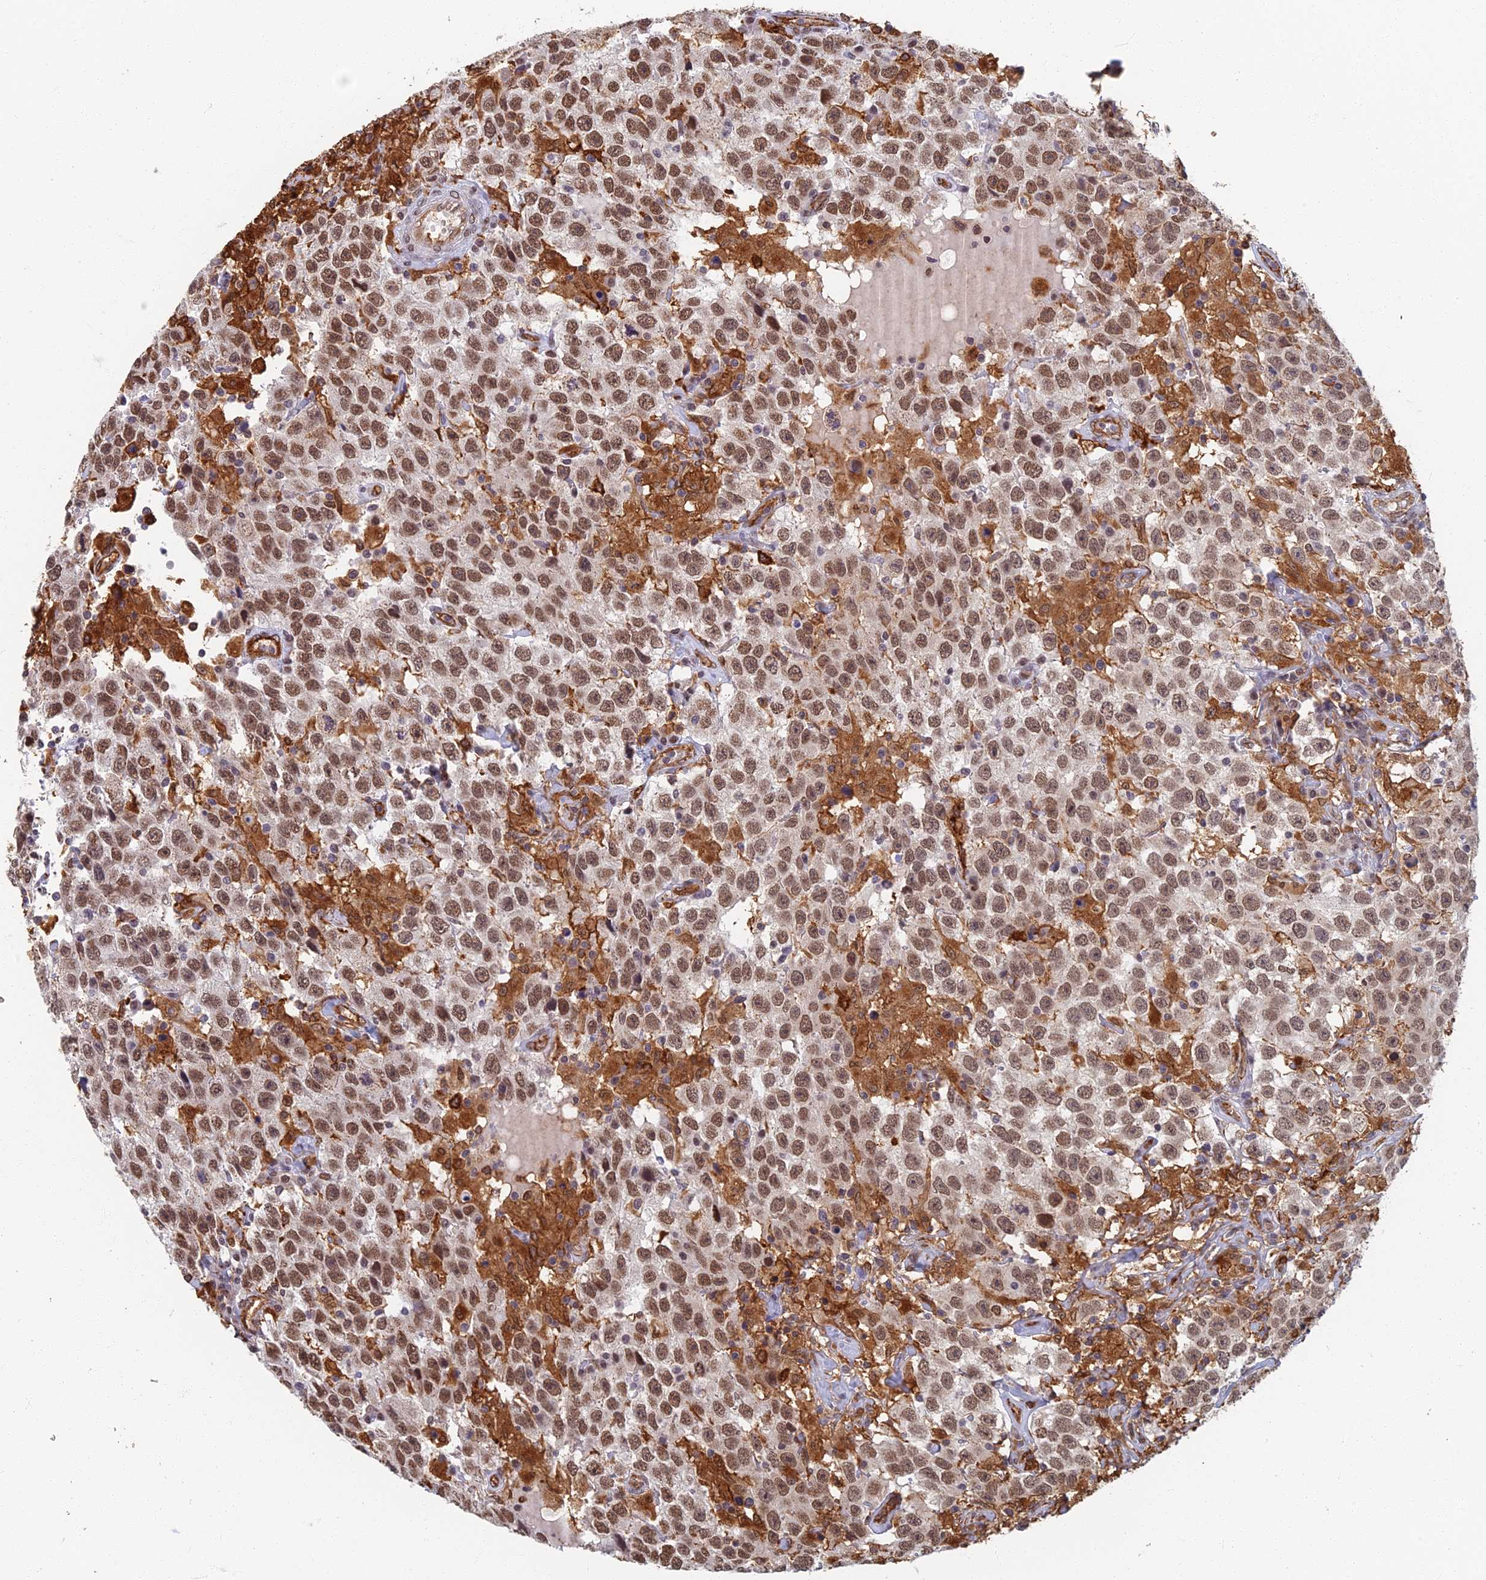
{"staining": {"intensity": "moderate", "quantity": ">75%", "location": "nuclear"}, "tissue": "testis cancer", "cell_type": "Tumor cells", "image_type": "cancer", "snomed": [{"axis": "morphology", "description": "Seminoma, NOS"}, {"axis": "topography", "description": "Testis"}], "caption": "A brown stain labels moderate nuclear expression of a protein in seminoma (testis) tumor cells. (DAB (3,3'-diaminobenzidine) IHC, brown staining for protein, blue staining for nuclei).", "gene": "GPATCH1", "patient": {"sex": "male", "age": 41}}